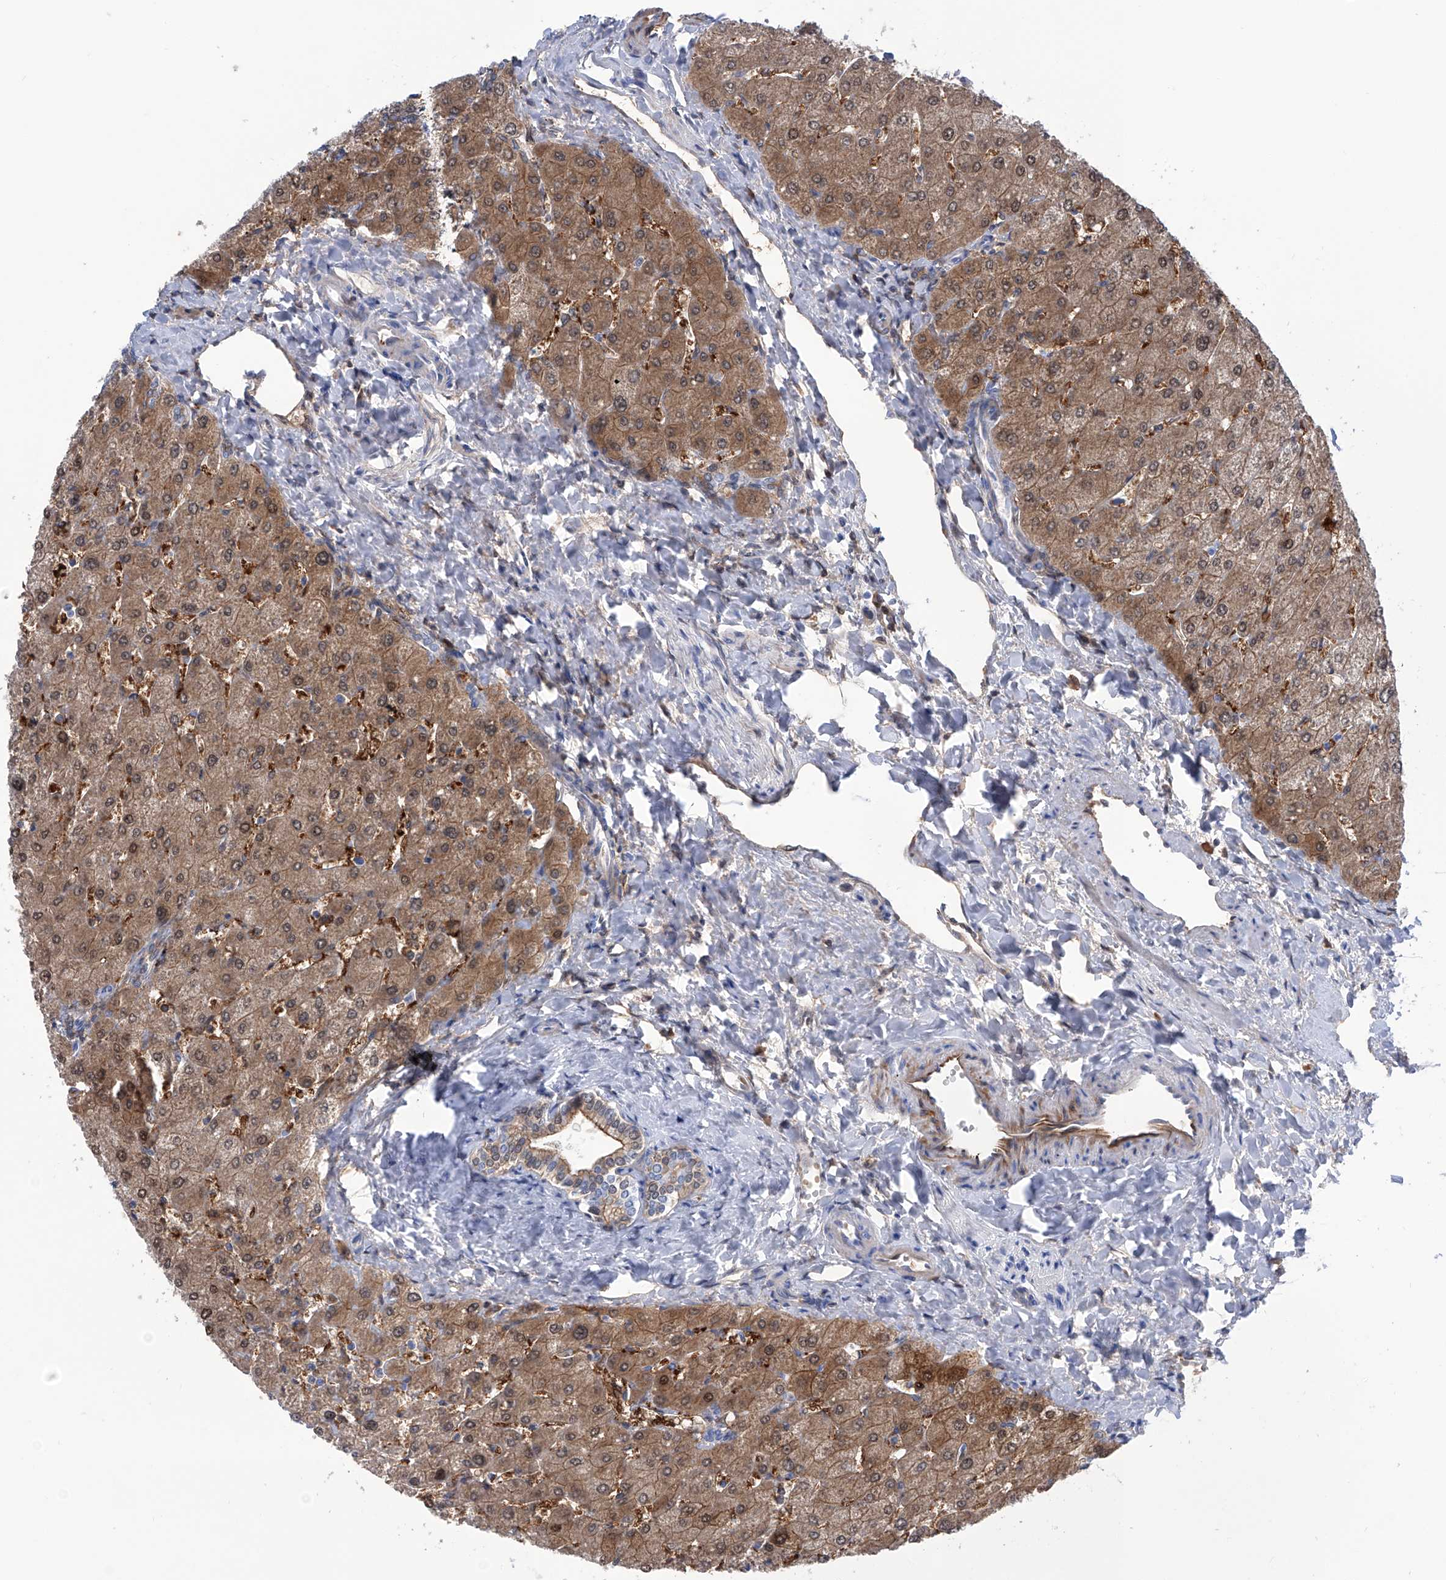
{"staining": {"intensity": "moderate", "quantity": "<25%", "location": "cytoplasmic/membranous,nuclear"}, "tissue": "liver", "cell_type": "Cholangiocytes", "image_type": "normal", "snomed": [{"axis": "morphology", "description": "Normal tissue, NOS"}, {"axis": "topography", "description": "Liver"}], "caption": "This image demonstrates benign liver stained with immunohistochemistry (IHC) to label a protein in brown. The cytoplasmic/membranous,nuclear of cholangiocytes show moderate positivity for the protein. Nuclei are counter-stained blue.", "gene": "PGM3", "patient": {"sex": "male", "age": 55}}